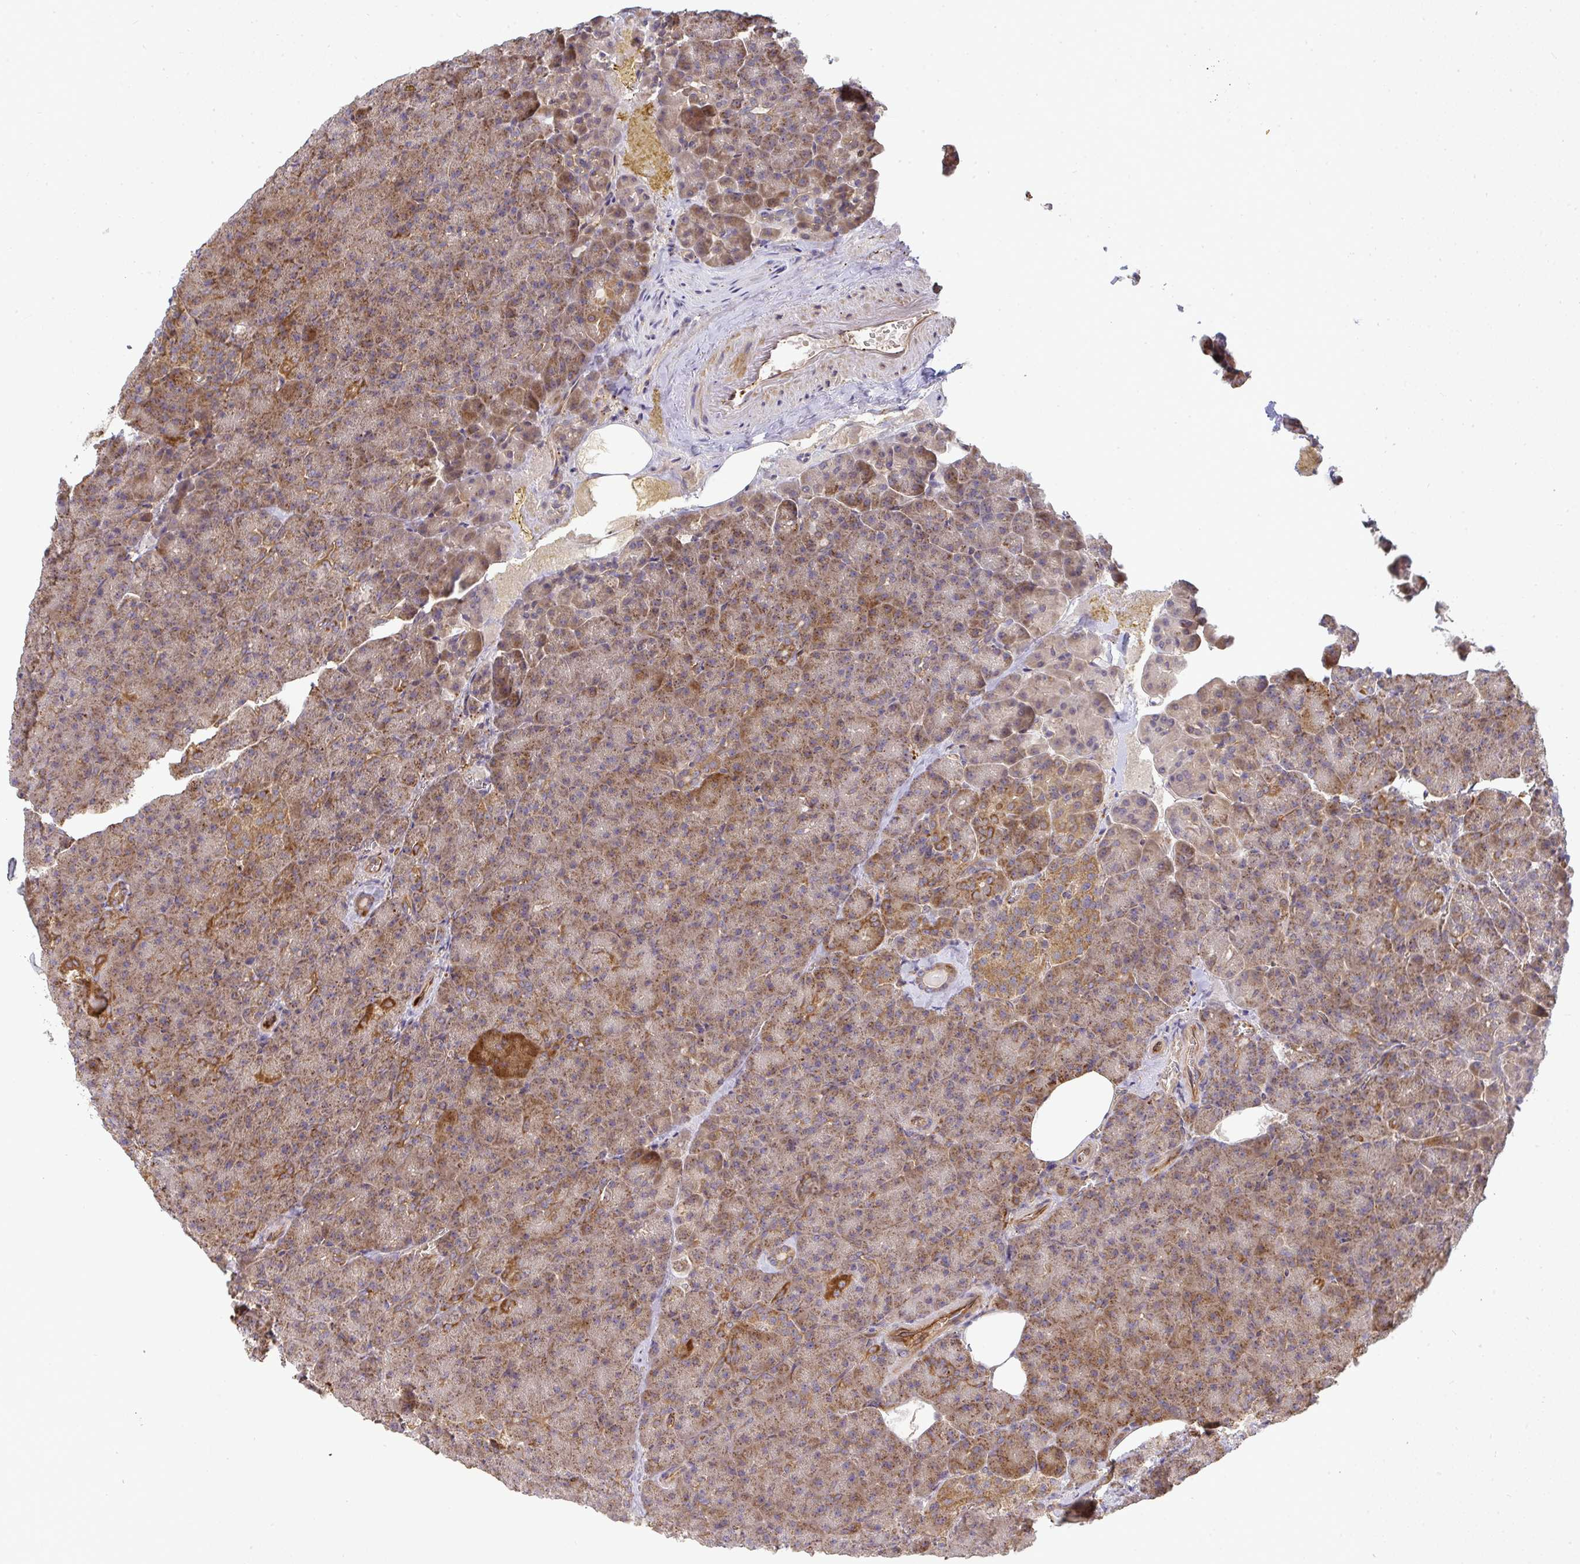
{"staining": {"intensity": "moderate", "quantity": ">75%", "location": "cytoplasmic/membranous"}, "tissue": "pancreas", "cell_type": "Exocrine glandular cells", "image_type": "normal", "snomed": [{"axis": "morphology", "description": "Normal tissue, NOS"}, {"axis": "topography", "description": "Pancreas"}], "caption": "Exocrine glandular cells exhibit moderate cytoplasmic/membranous staining in approximately >75% of cells in benign pancreas. Using DAB (brown) and hematoxylin (blue) stains, captured at high magnification using brightfield microscopy.", "gene": "B4GALT6", "patient": {"sex": "female", "age": 74}}